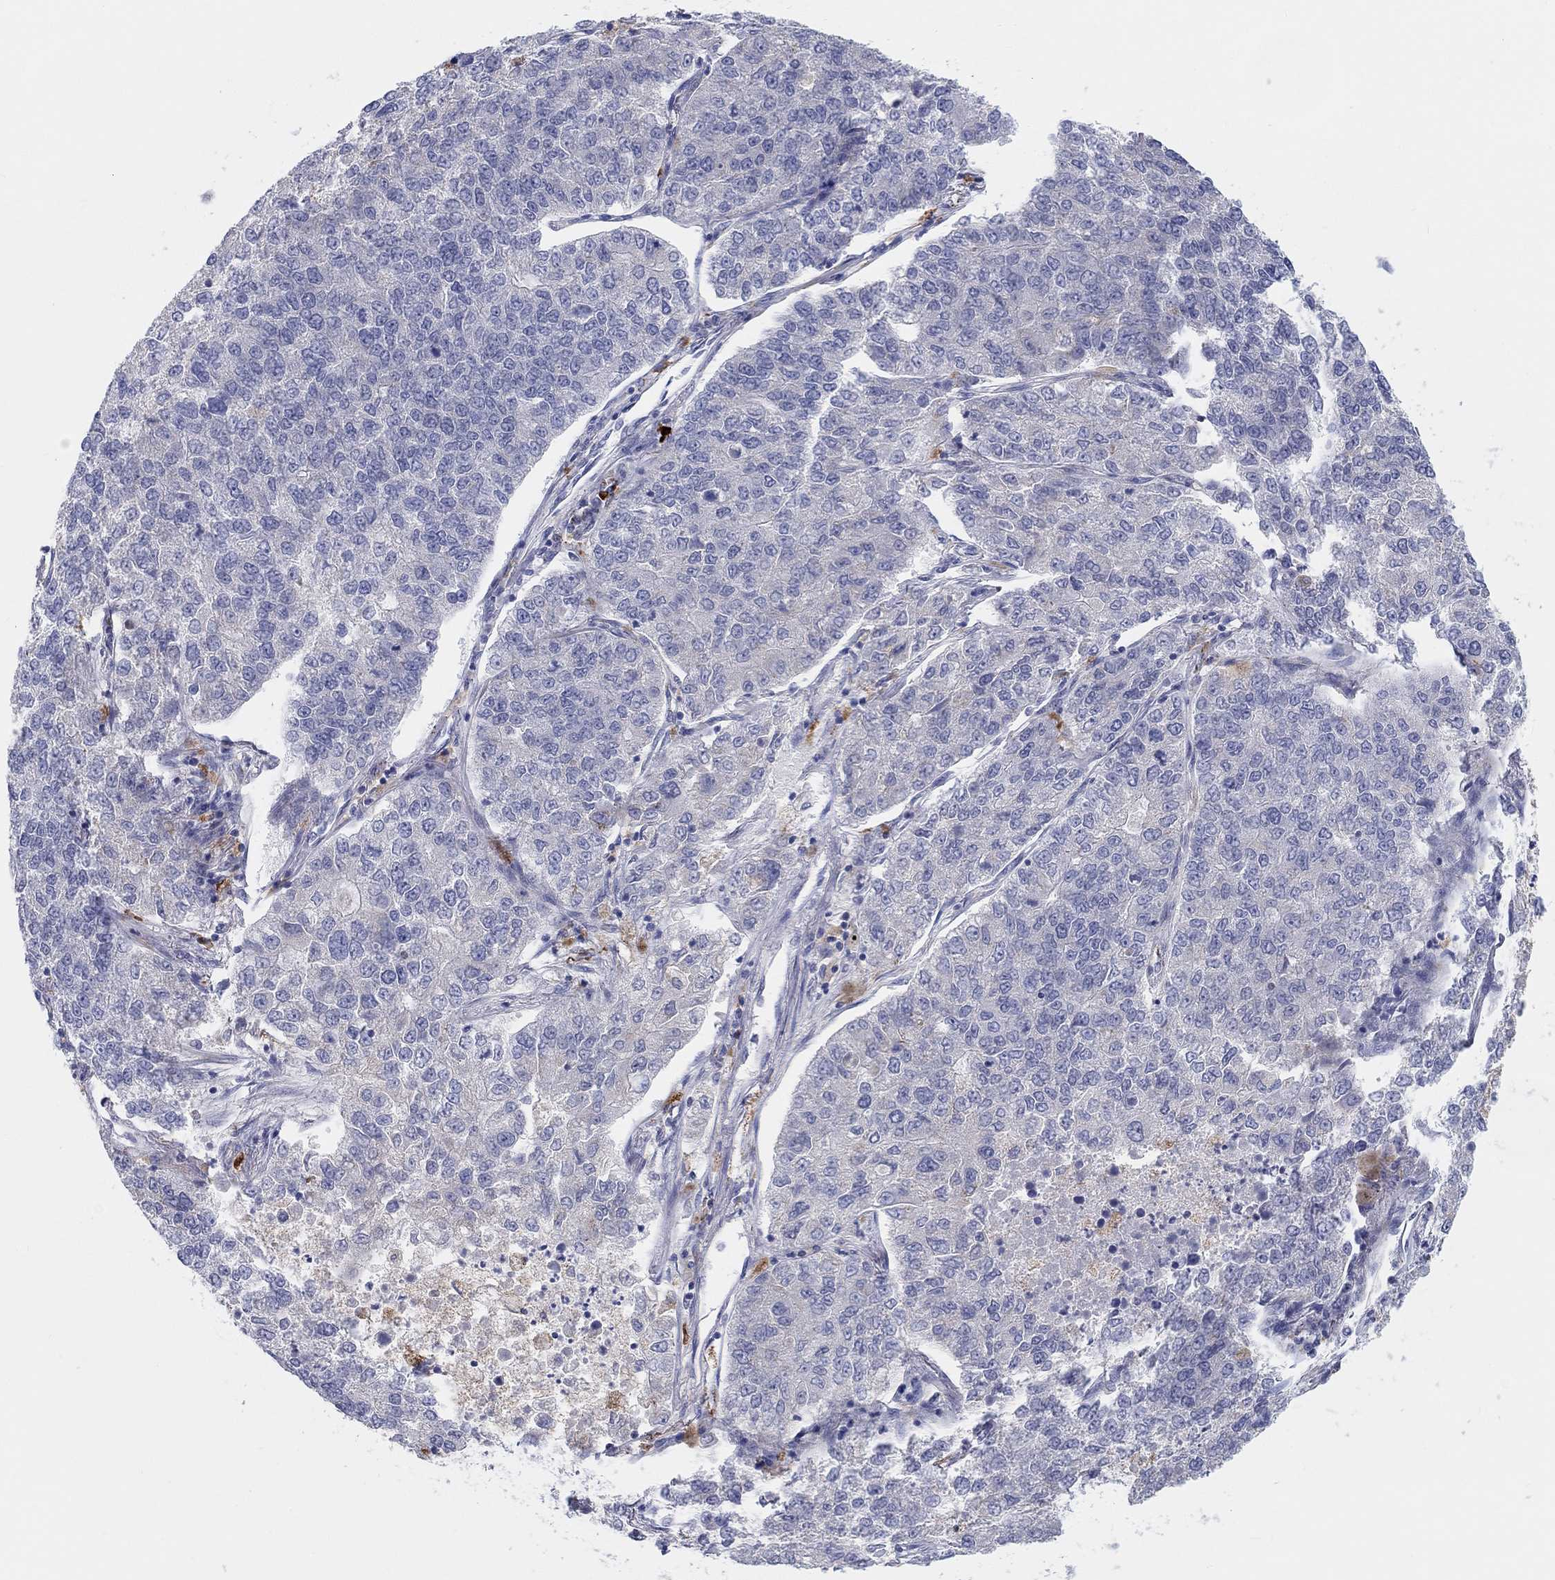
{"staining": {"intensity": "negative", "quantity": "none", "location": "none"}, "tissue": "lung cancer", "cell_type": "Tumor cells", "image_type": "cancer", "snomed": [{"axis": "morphology", "description": "Adenocarcinoma, NOS"}, {"axis": "topography", "description": "Lung"}], "caption": "Adenocarcinoma (lung) was stained to show a protein in brown. There is no significant staining in tumor cells.", "gene": "BCO2", "patient": {"sex": "male", "age": 49}}